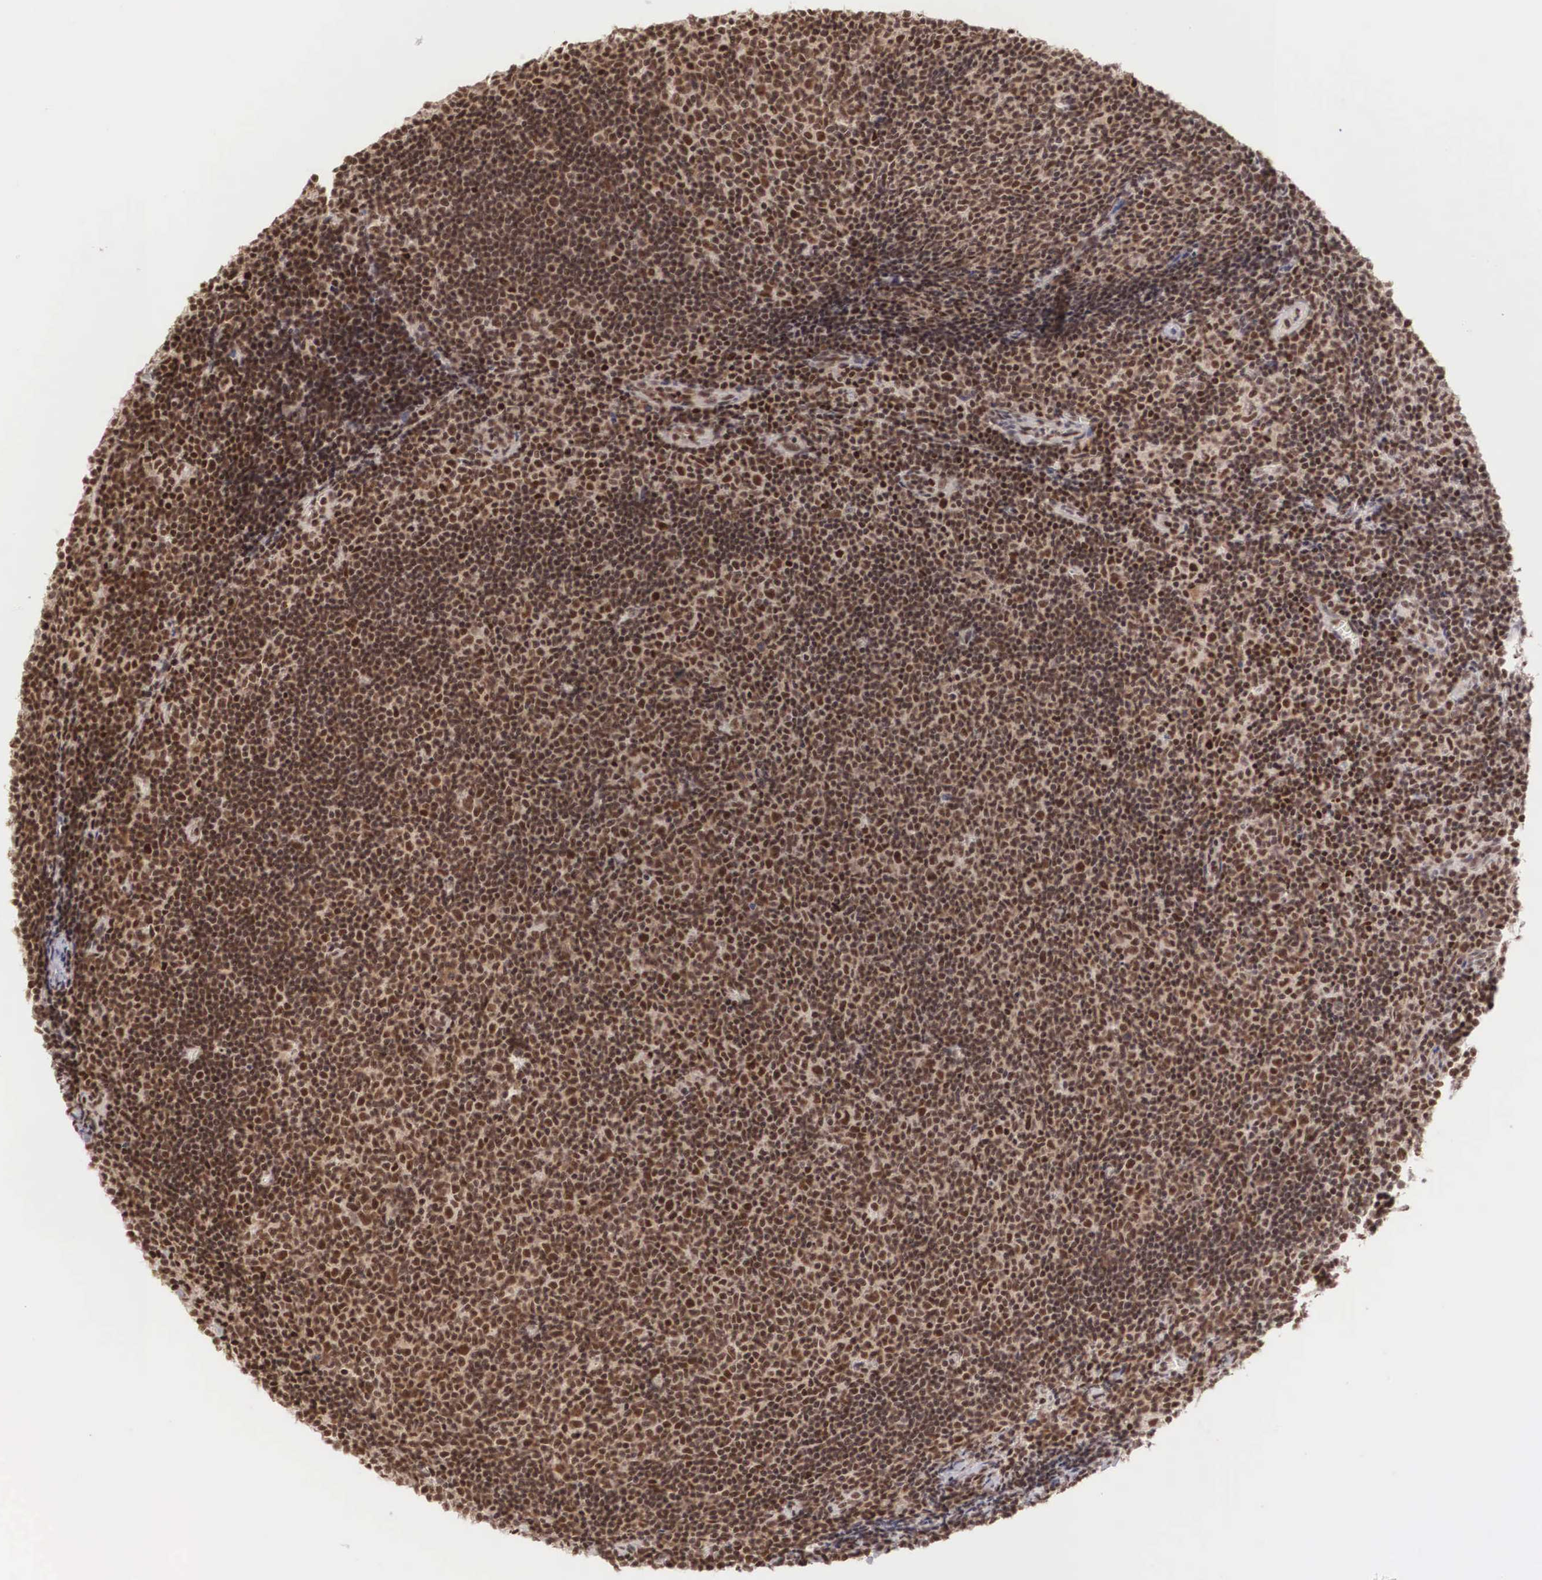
{"staining": {"intensity": "strong", "quantity": ">75%", "location": "cytoplasmic/membranous,nuclear"}, "tissue": "lymphoma", "cell_type": "Tumor cells", "image_type": "cancer", "snomed": [{"axis": "morphology", "description": "Malignant lymphoma, non-Hodgkin's type, Low grade"}, {"axis": "topography", "description": "Lymph node"}], "caption": "DAB immunohistochemical staining of lymphoma exhibits strong cytoplasmic/membranous and nuclear protein expression in about >75% of tumor cells. (DAB IHC with brightfield microscopy, high magnification).", "gene": "HTATSF1", "patient": {"sex": "male", "age": 49}}